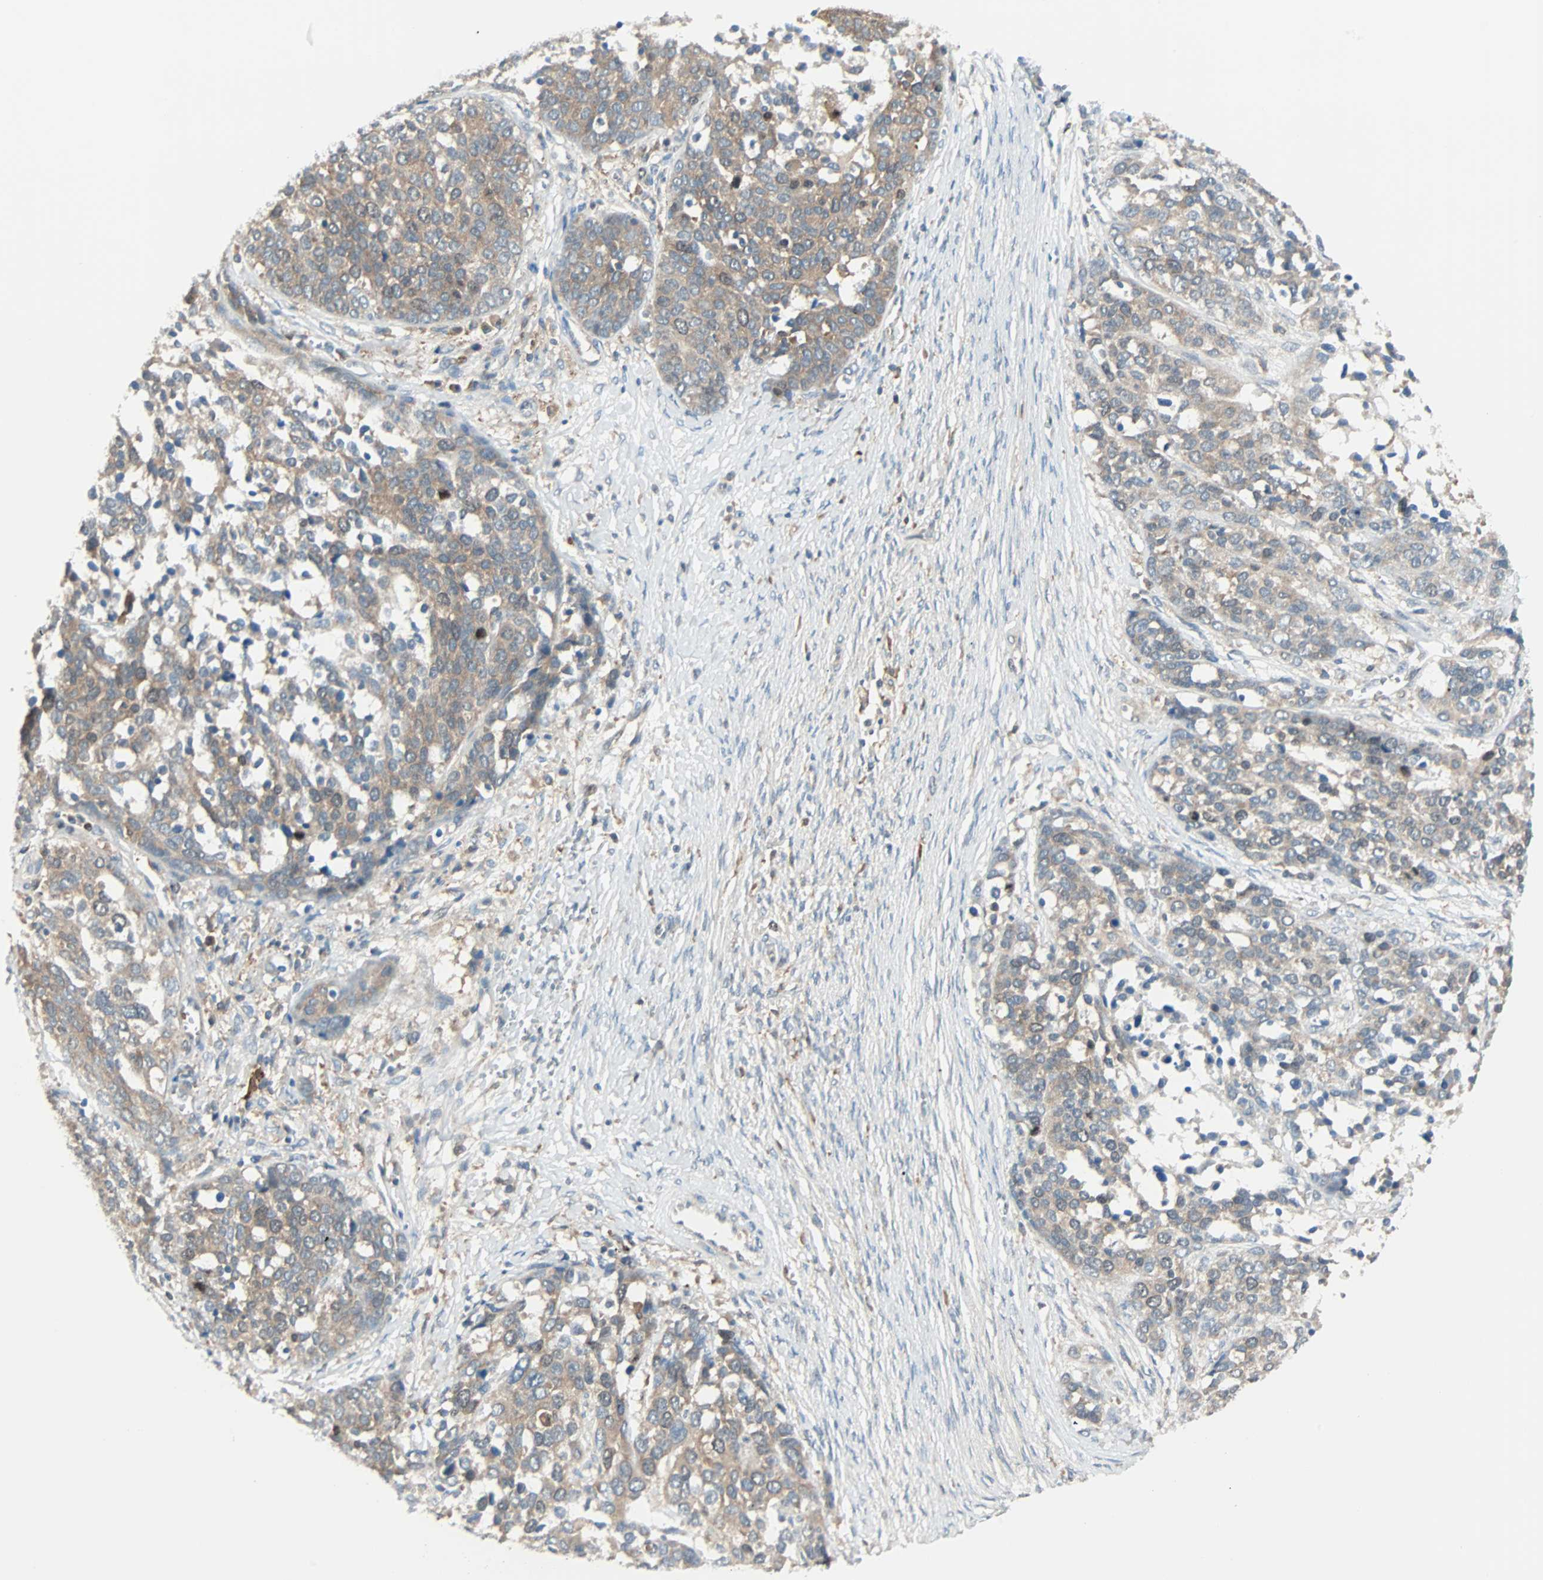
{"staining": {"intensity": "weak", "quantity": "25%-75%", "location": "cytoplasmic/membranous"}, "tissue": "ovarian cancer", "cell_type": "Tumor cells", "image_type": "cancer", "snomed": [{"axis": "morphology", "description": "Cystadenocarcinoma, serous, NOS"}, {"axis": "topography", "description": "Ovary"}], "caption": "Weak cytoplasmic/membranous staining for a protein is present in about 25%-75% of tumor cells of ovarian cancer using IHC.", "gene": "SMIM8", "patient": {"sex": "female", "age": 44}}